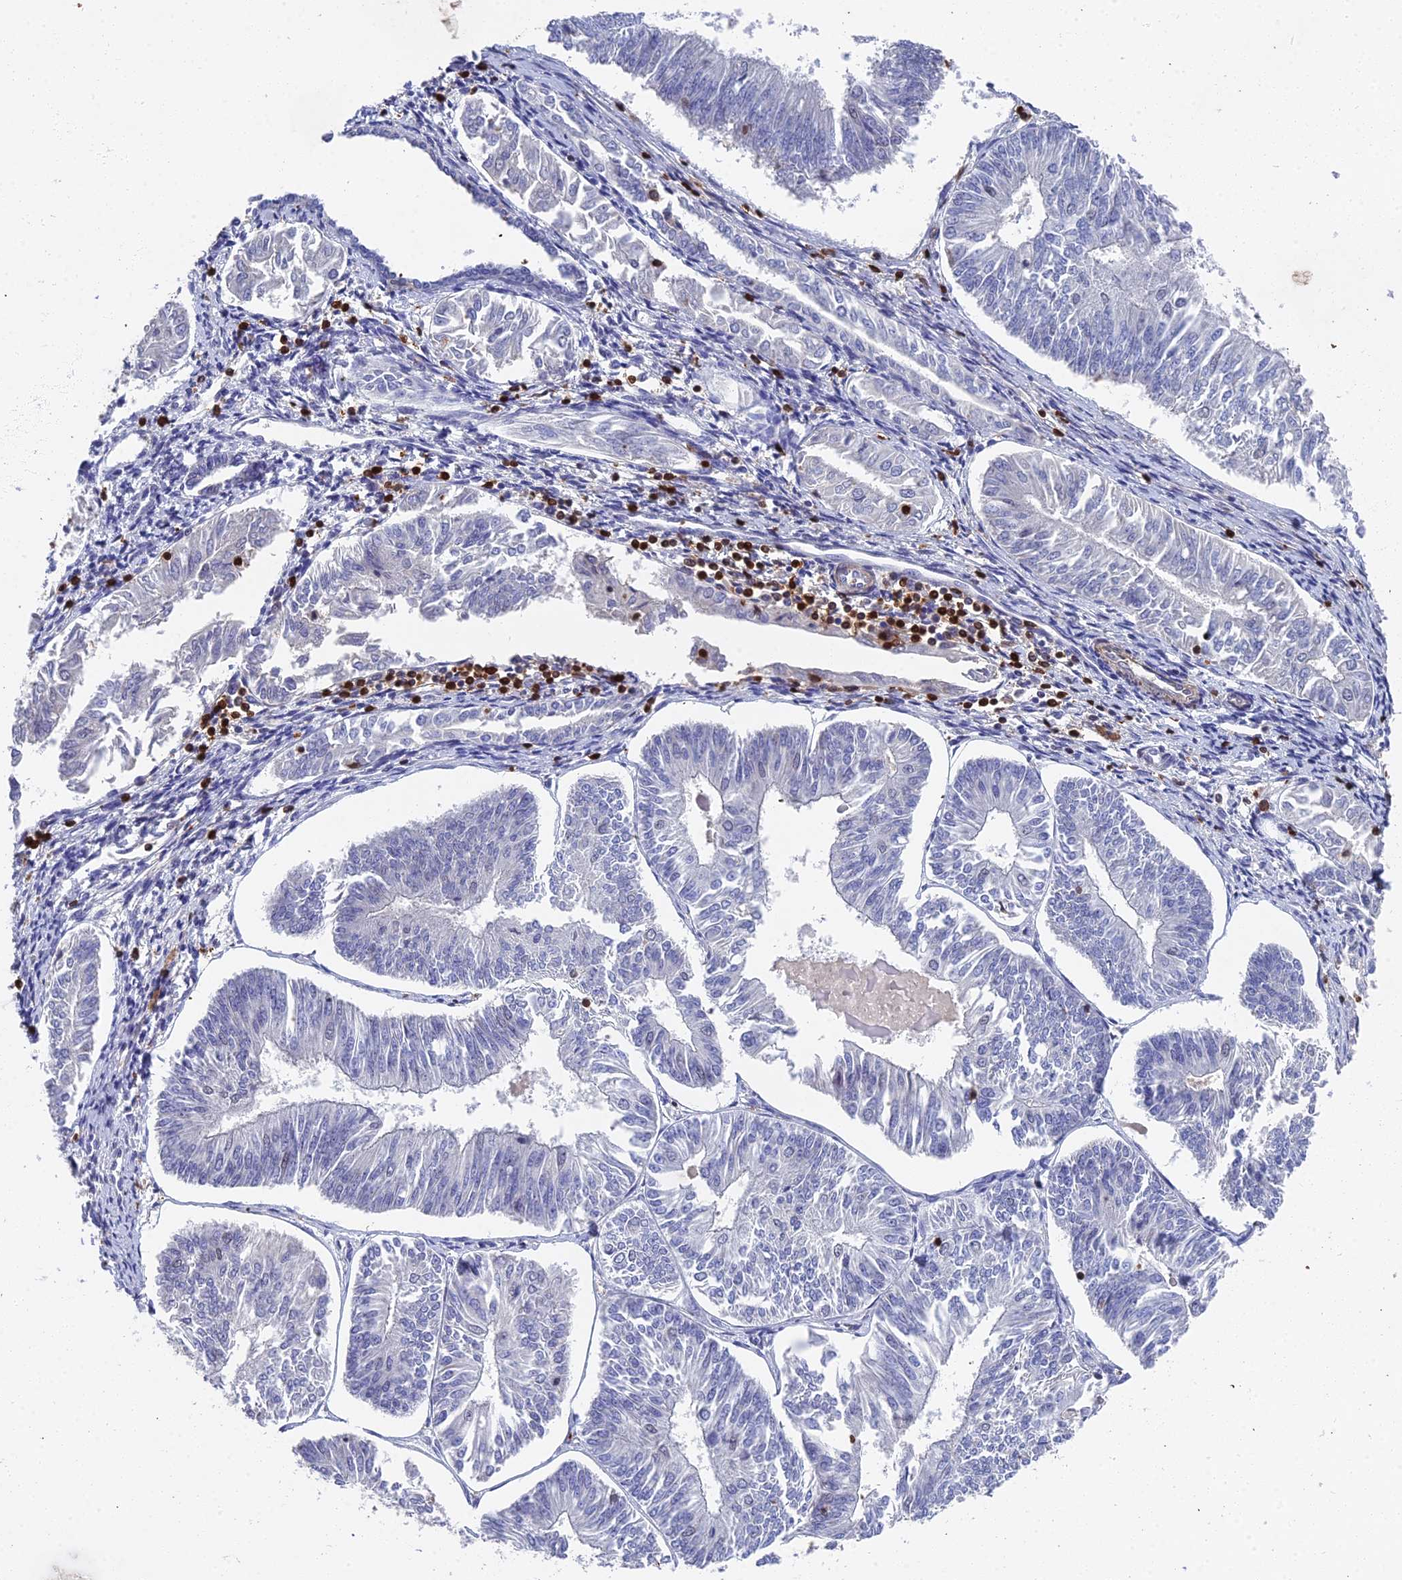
{"staining": {"intensity": "negative", "quantity": "none", "location": "none"}, "tissue": "endometrial cancer", "cell_type": "Tumor cells", "image_type": "cancer", "snomed": [{"axis": "morphology", "description": "Adenocarcinoma, NOS"}, {"axis": "topography", "description": "Endometrium"}], "caption": "This photomicrograph is of endometrial adenocarcinoma stained with immunohistochemistry (IHC) to label a protein in brown with the nuclei are counter-stained blue. There is no expression in tumor cells.", "gene": "GALK2", "patient": {"sex": "female", "age": 58}}